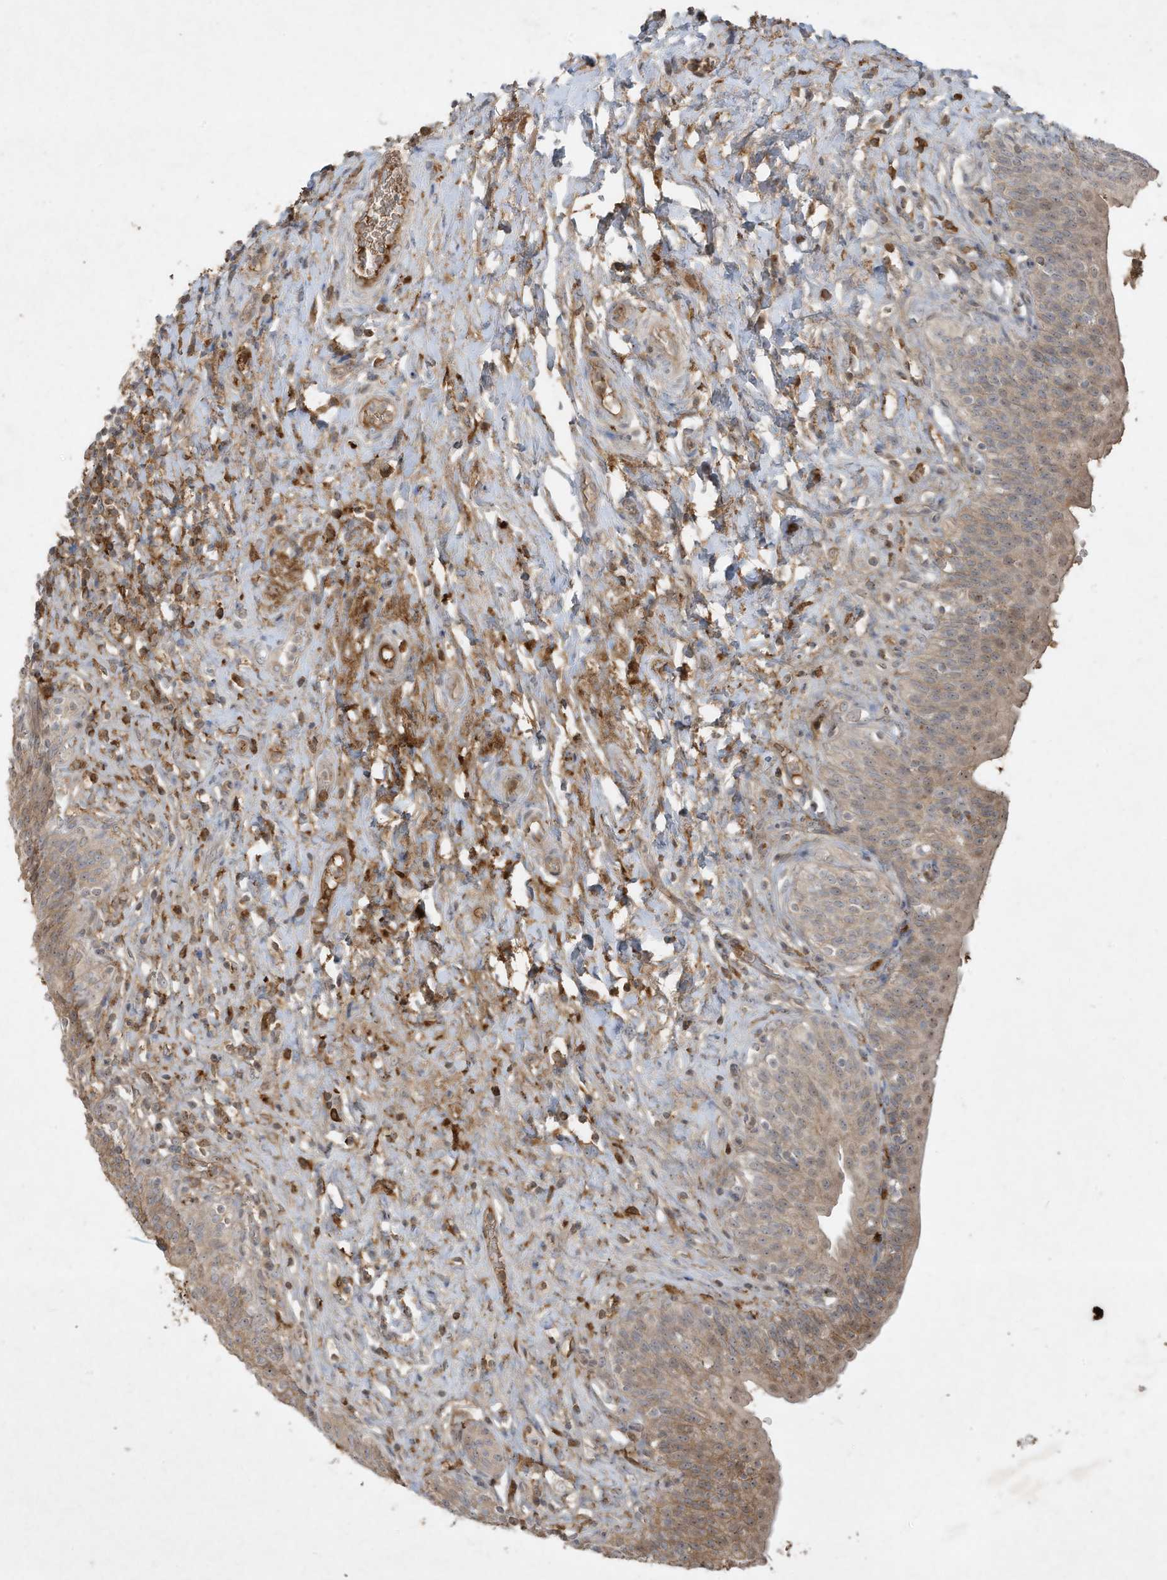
{"staining": {"intensity": "weak", "quantity": ">75%", "location": "cytoplasmic/membranous"}, "tissue": "urinary bladder", "cell_type": "Urothelial cells", "image_type": "normal", "snomed": [{"axis": "morphology", "description": "Normal tissue, NOS"}, {"axis": "topography", "description": "Urinary bladder"}], "caption": "A histopathology image showing weak cytoplasmic/membranous positivity in about >75% of urothelial cells in unremarkable urinary bladder, as visualized by brown immunohistochemical staining.", "gene": "FETUB", "patient": {"sex": "male", "age": 83}}